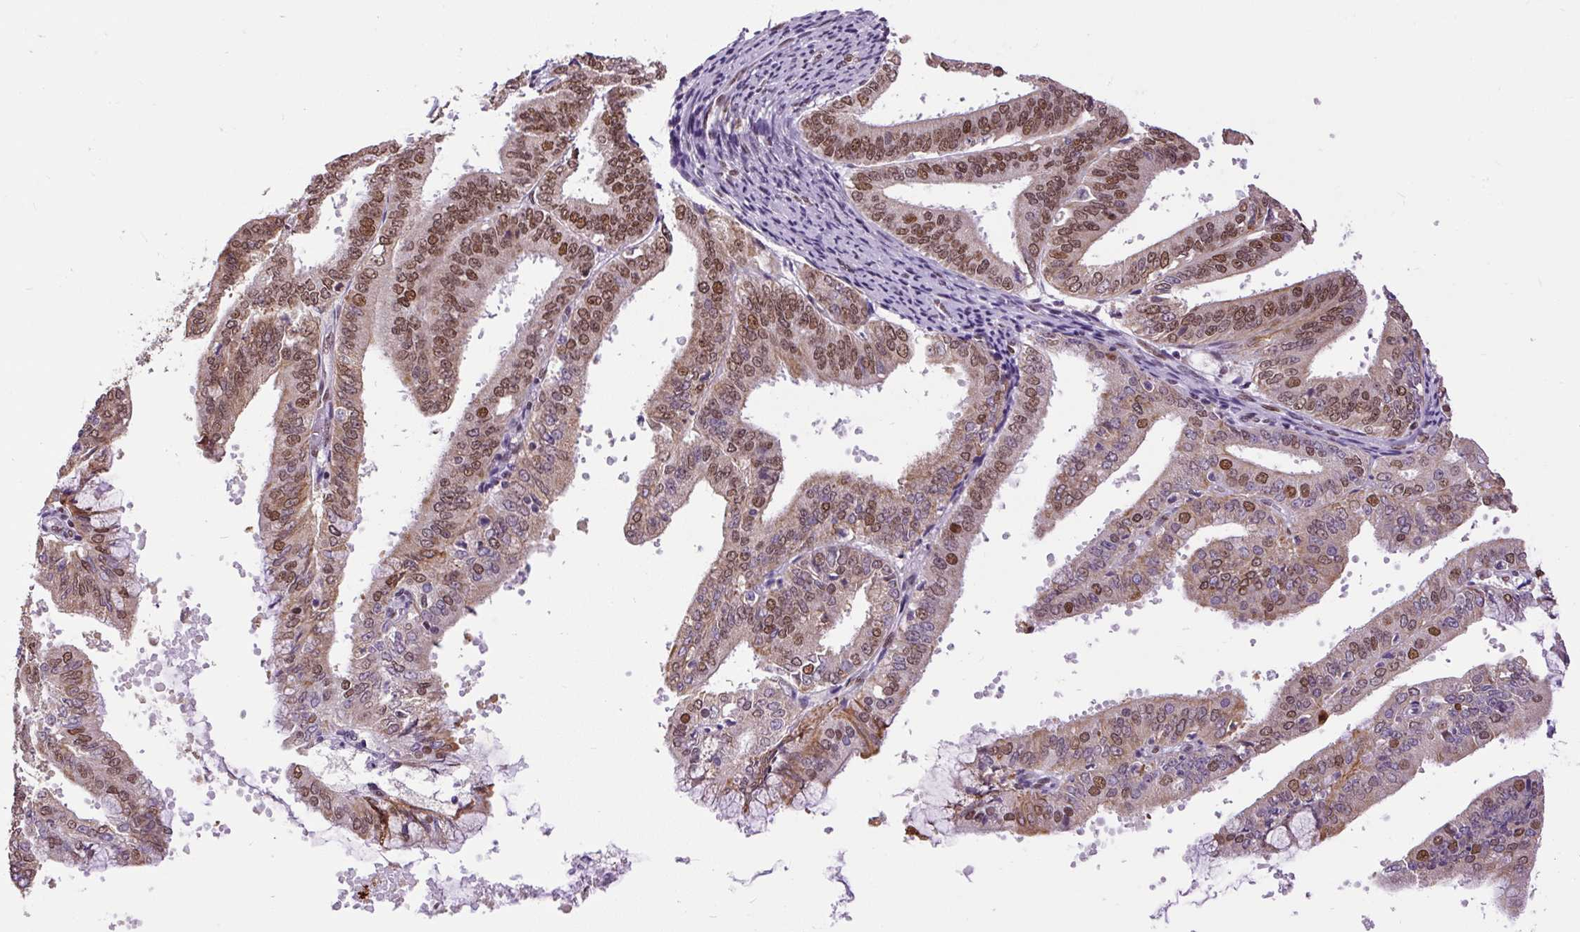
{"staining": {"intensity": "moderate", "quantity": "25%-75%", "location": "nuclear"}, "tissue": "endometrial cancer", "cell_type": "Tumor cells", "image_type": "cancer", "snomed": [{"axis": "morphology", "description": "Adenocarcinoma, NOS"}, {"axis": "topography", "description": "Endometrium"}], "caption": "IHC photomicrograph of adenocarcinoma (endometrial) stained for a protein (brown), which demonstrates medium levels of moderate nuclear staining in approximately 25%-75% of tumor cells.", "gene": "ZNF672", "patient": {"sex": "female", "age": 63}}